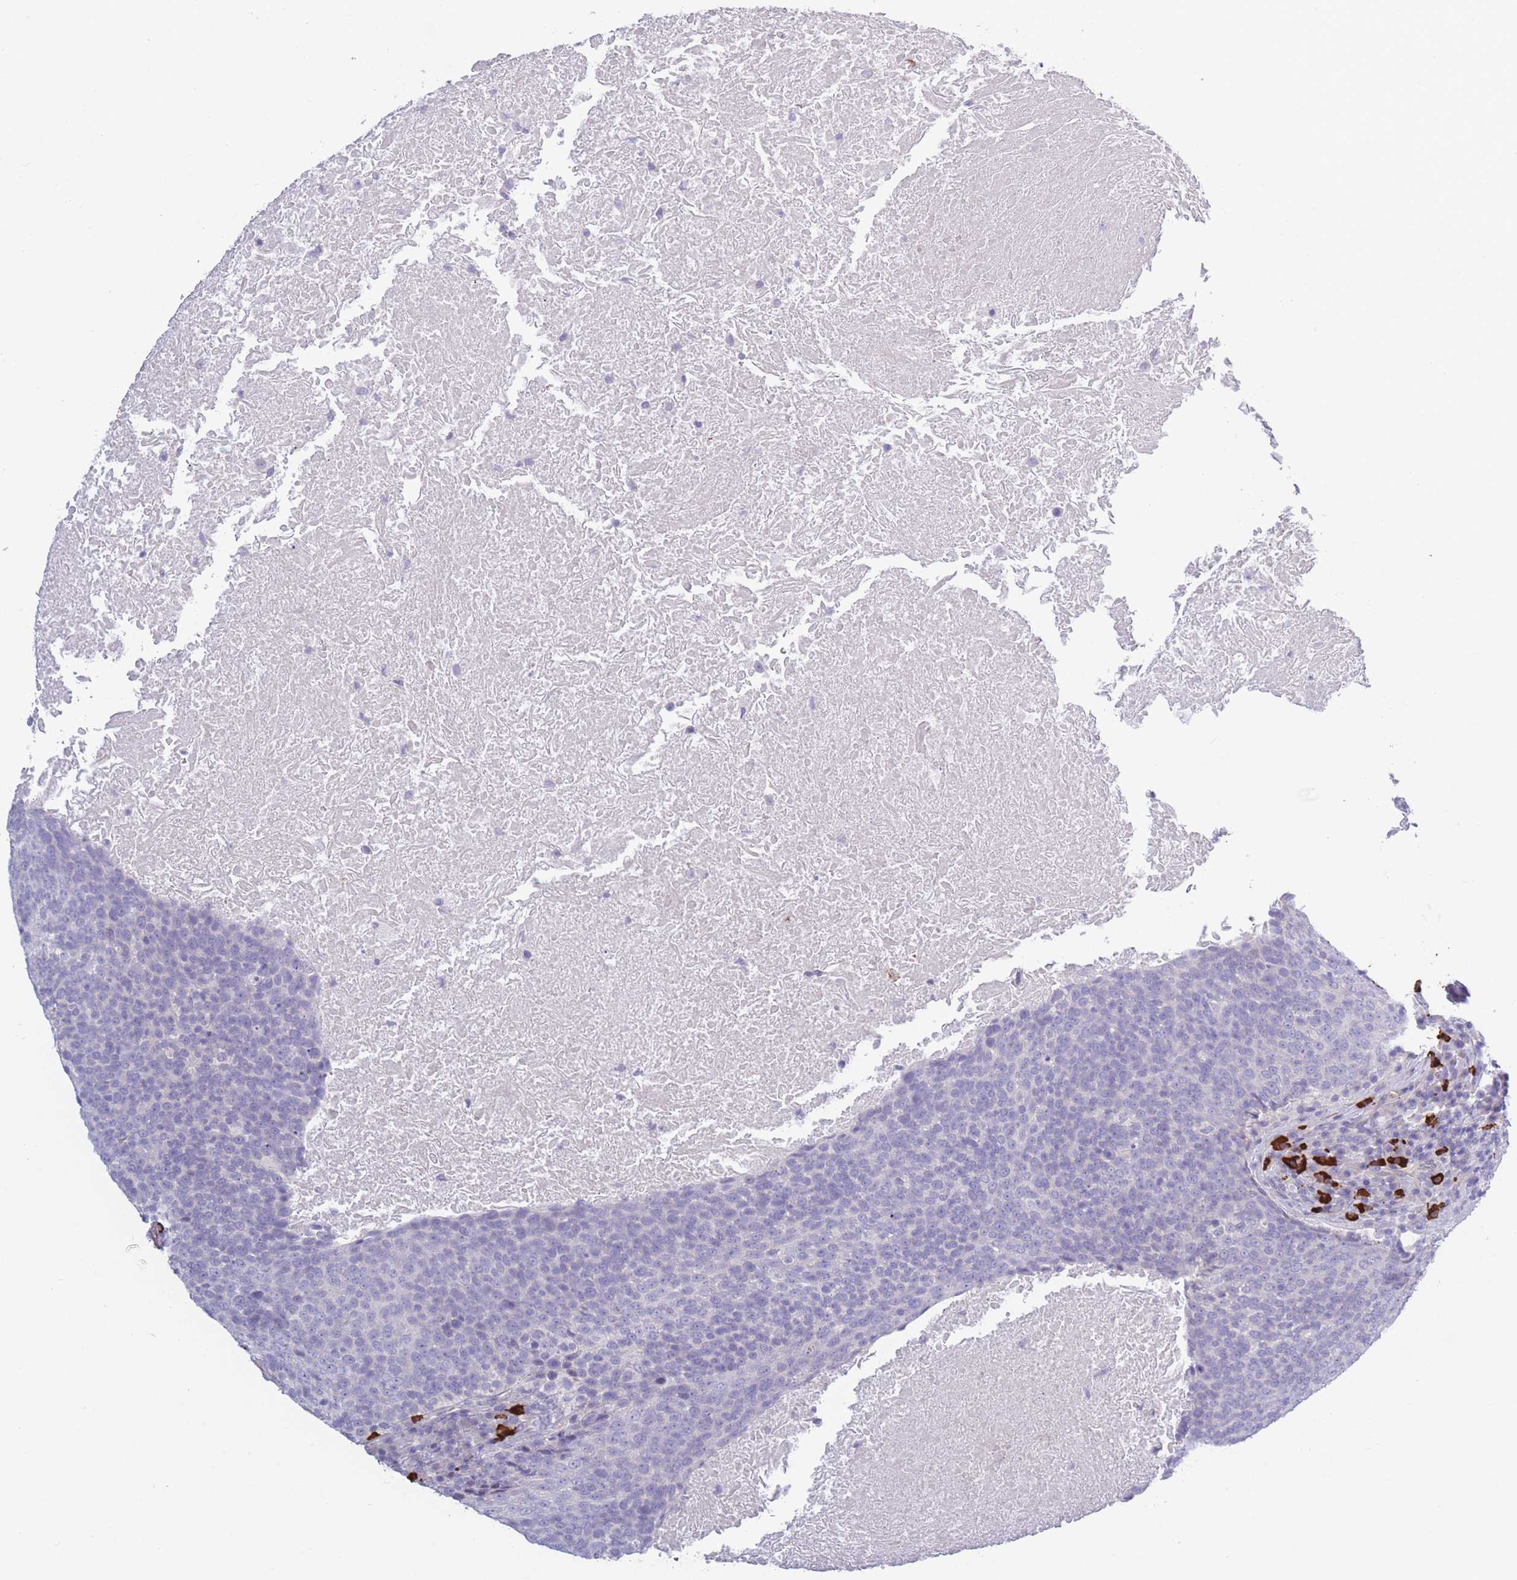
{"staining": {"intensity": "negative", "quantity": "none", "location": "none"}, "tissue": "head and neck cancer", "cell_type": "Tumor cells", "image_type": "cancer", "snomed": [{"axis": "morphology", "description": "Squamous cell carcinoma, NOS"}, {"axis": "morphology", "description": "Squamous cell carcinoma, metastatic, NOS"}, {"axis": "topography", "description": "Lymph node"}, {"axis": "topography", "description": "Head-Neck"}], "caption": "High magnification brightfield microscopy of head and neck cancer stained with DAB (3,3'-diaminobenzidine) (brown) and counterstained with hematoxylin (blue): tumor cells show no significant positivity. Nuclei are stained in blue.", "gene": "PLEKHG2", "patient": {"sex": "male", "age": 62}}